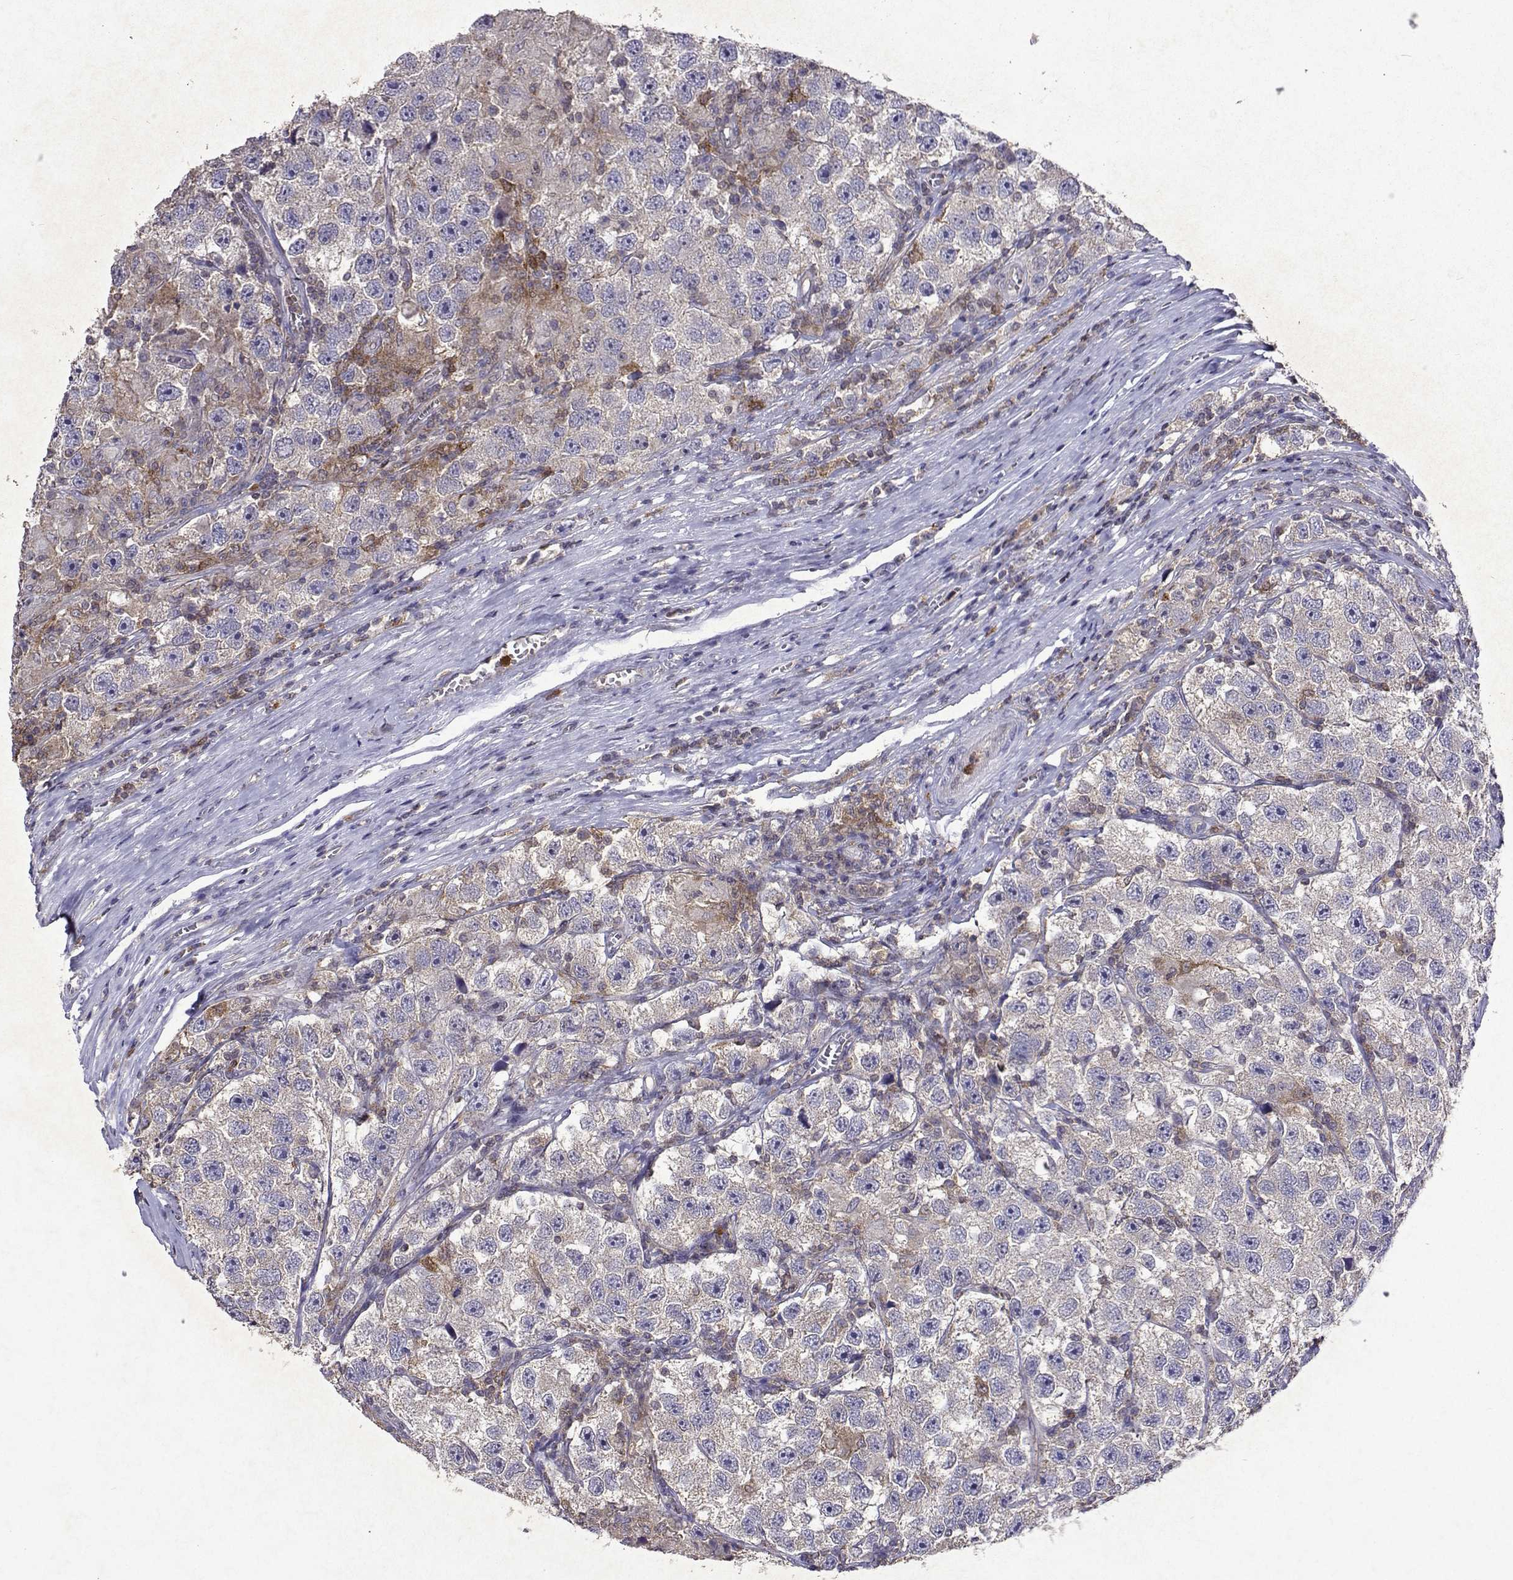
{"staining": {"intensity": "negative", "quantity": "none", "location": "none"}, "tissue": "testis cancer", "cell_type": "Tumor cells", "image_type": "cancer", "snomed": [{"axis": "morphology", "description": "Seminoma, NOS"}, {"axis": "topography", "description": "Testis"}], "caption": "Human testis cancer (seminoma) stained for a protein using immunohistochemistry reveals no staining in tumor cells.", "gene": "APAF1", "patient": {"sex": "male", "age": 26}}